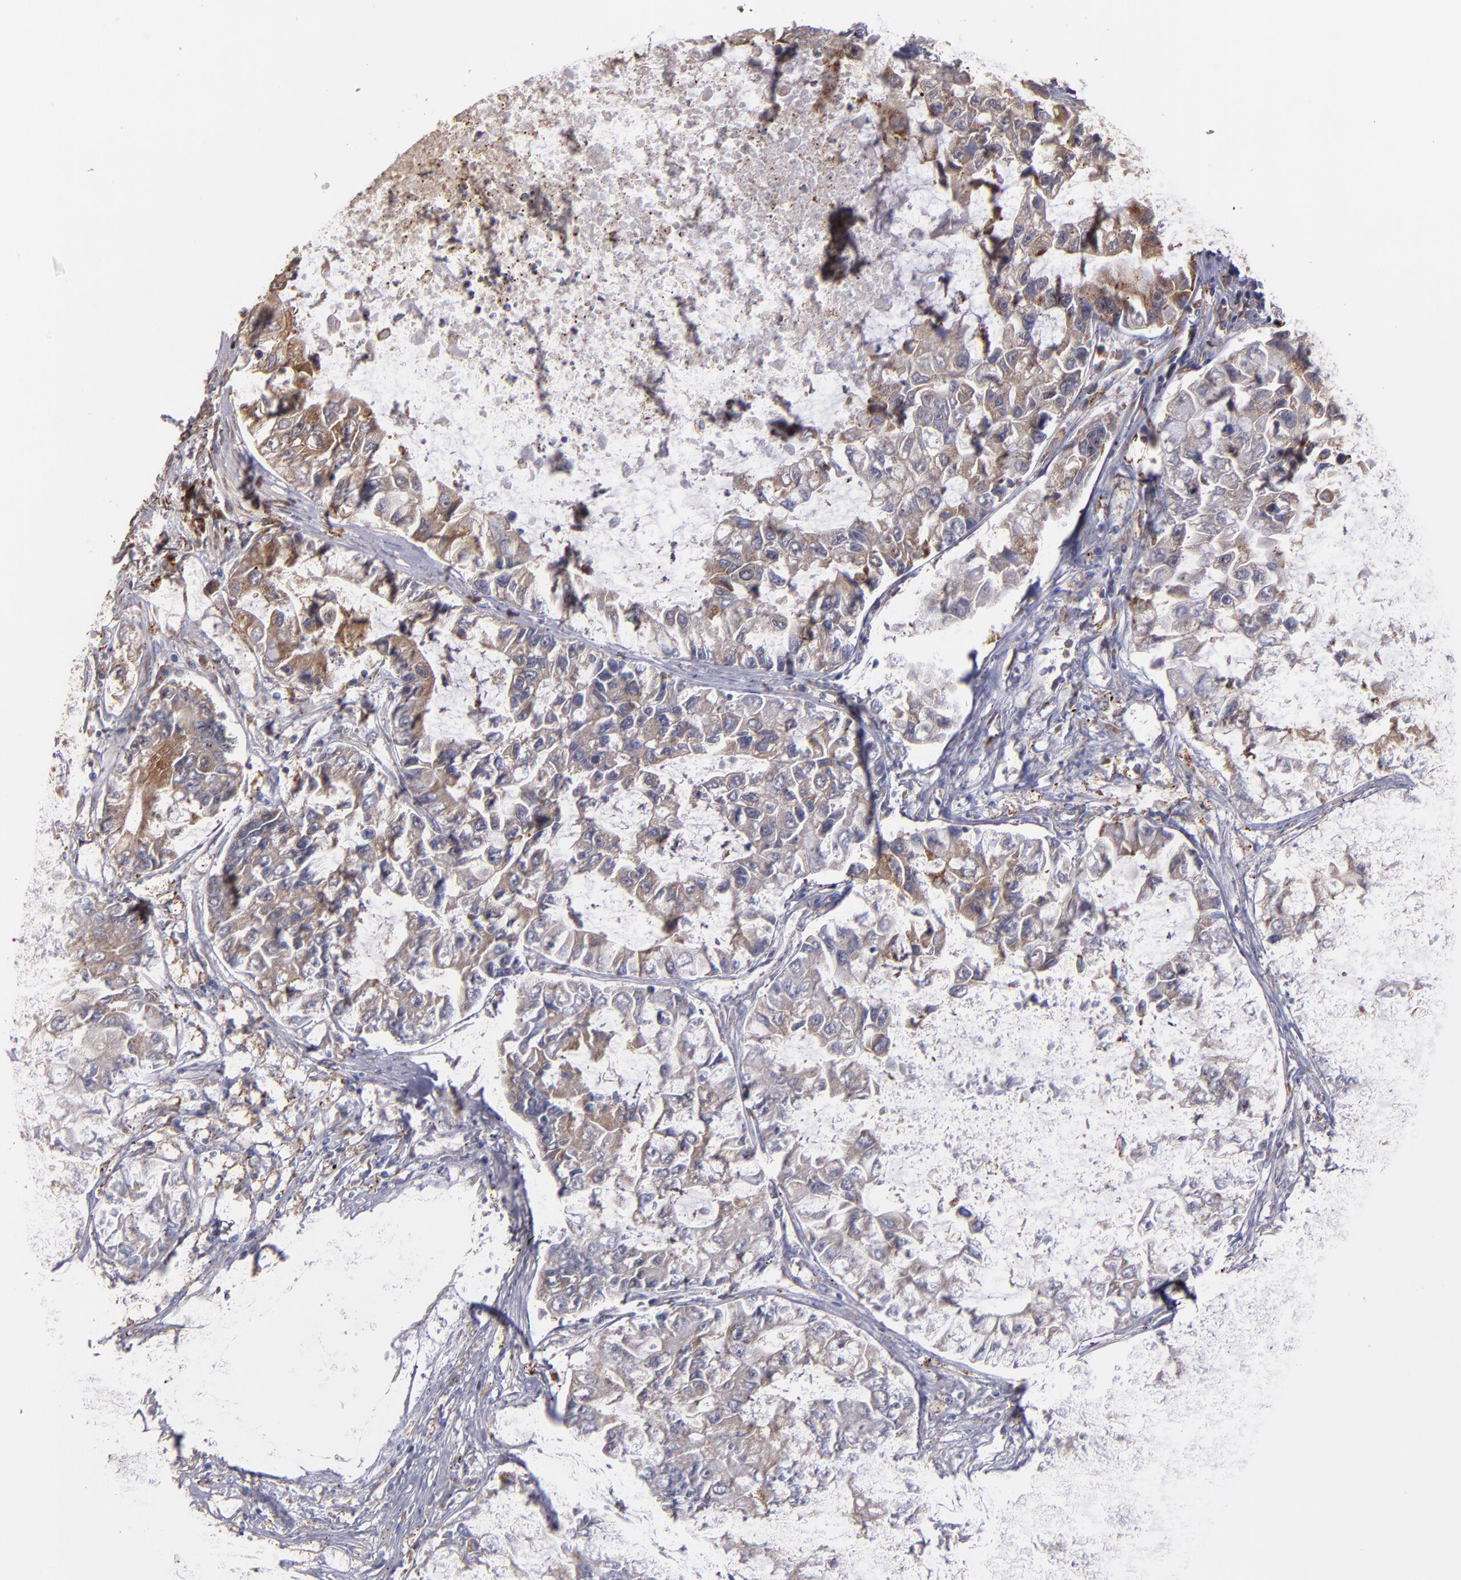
{"staining": {"intensity": "weak", "quantity": ">75%", "location": "cytoplasmic/membranous"}, "tissue": "lung cancer", "cell_type": "Tumor cells", "image_type": "cancer", "snomed": [{"axis": "morphology", "description": "Adenocarcinoma, NOS"}, {"axis": "topography", "description": "Lung"}], "caption": "A low amount of weak cytoplasmic/membranous staining is present in approximately >75% of tumor cells in lung adenocarcinoma tissue. (Brightfield microscopy of DAB IHC at high magnification).", "gene": "IFIH1", "patient": {"sex": "female", "age": 51}}